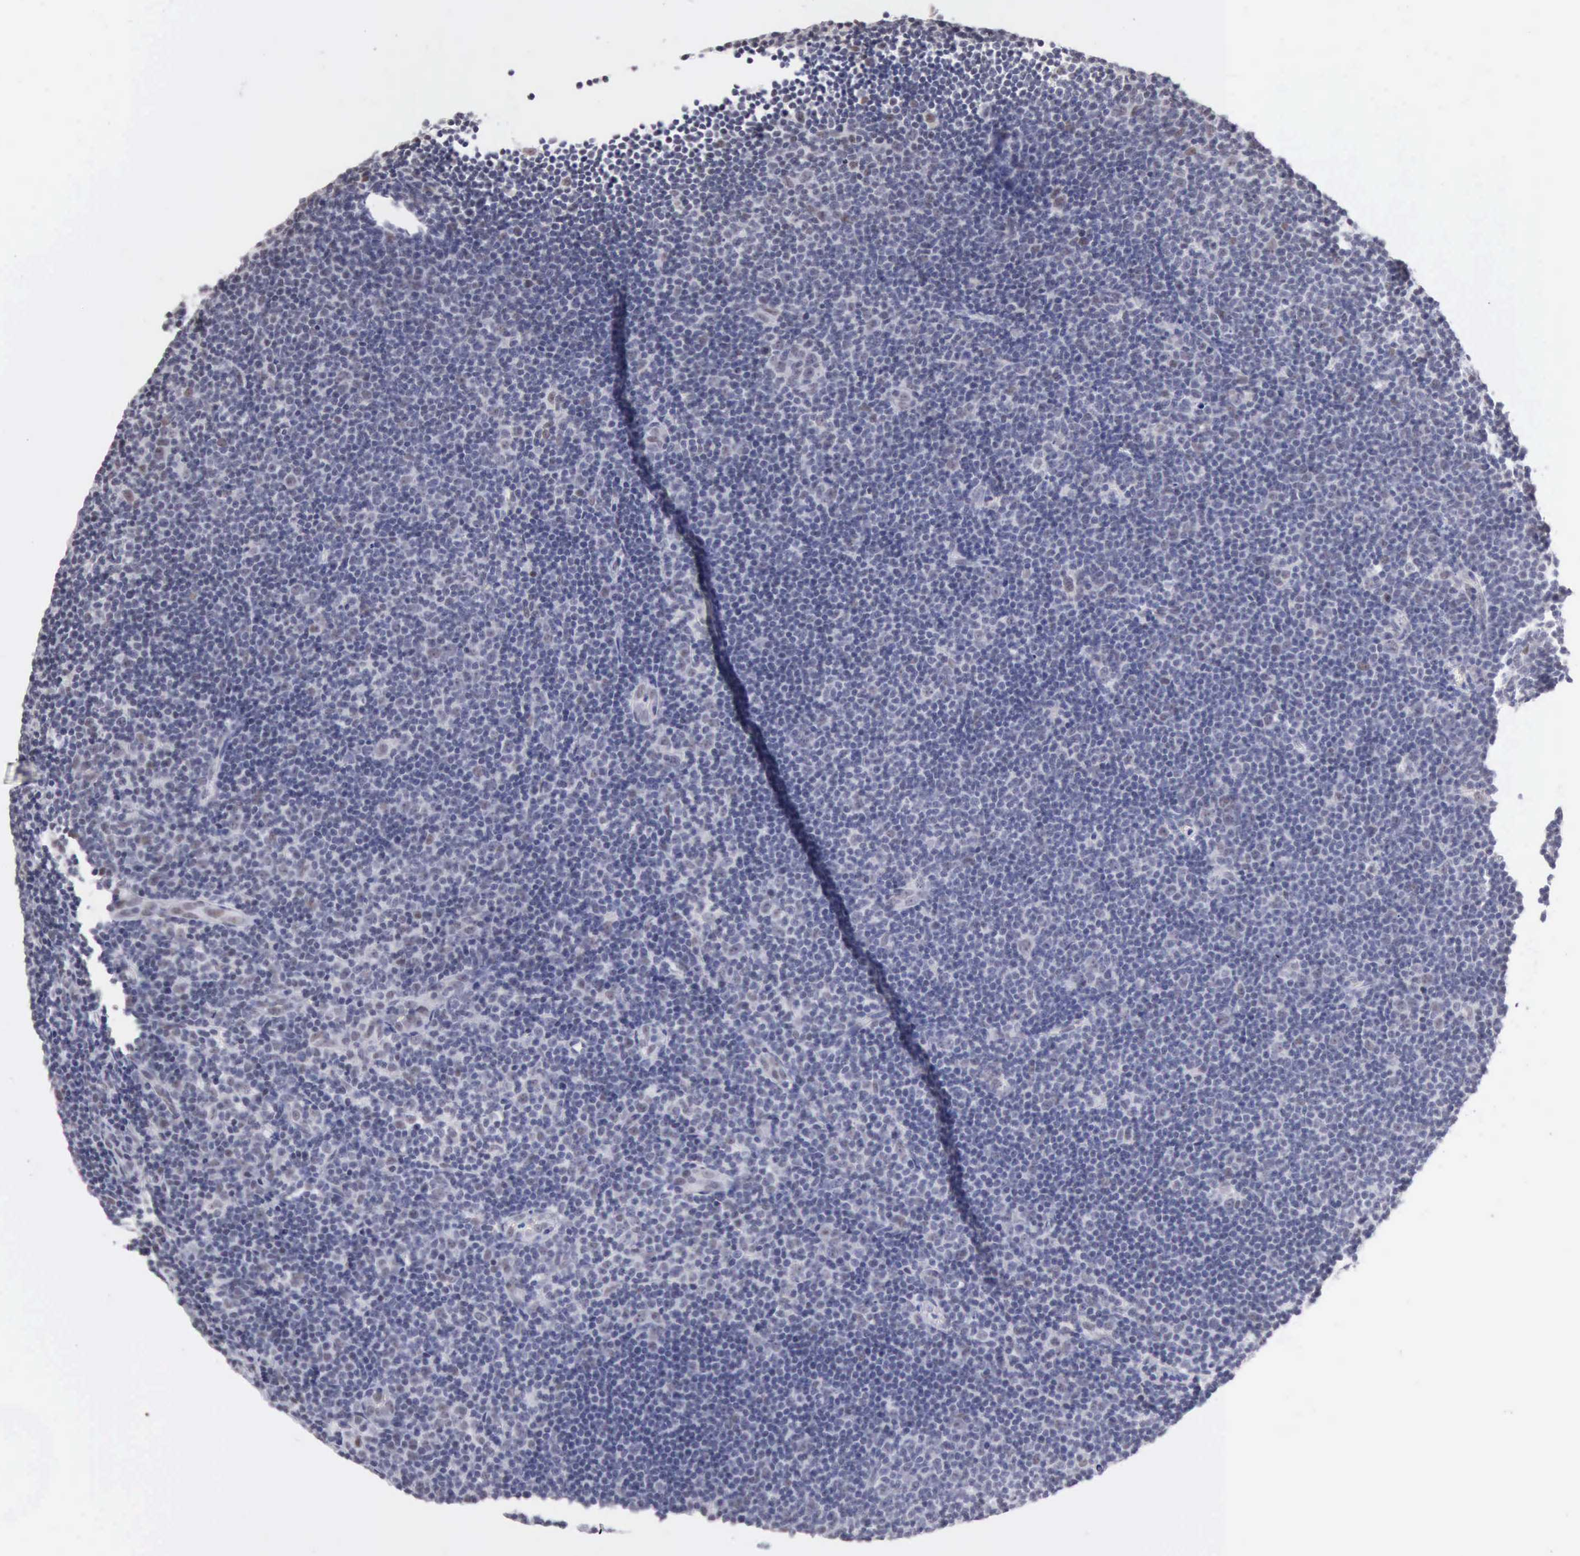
{"staining": {"intensity": "weak", "quantity": "<25%", "location": "nuclear"}, "tissue": "lymphoma", "cell_type": "Tumor cells", "image_type": "cancer", "snomed": [{"axis": "morphology", "description": "Malignant lymphoma, non-Hodgkin's type, Low grade"}, {"axis": "topography", "description": "Lymph node"}], "caption": "A high-resolution histopathology image shows immunohistochemistry staining of lymphoma, which shows no significant expression in tumor cells.", "gene": "TAF1", "patient": {"sex": "male", "age": 49}}